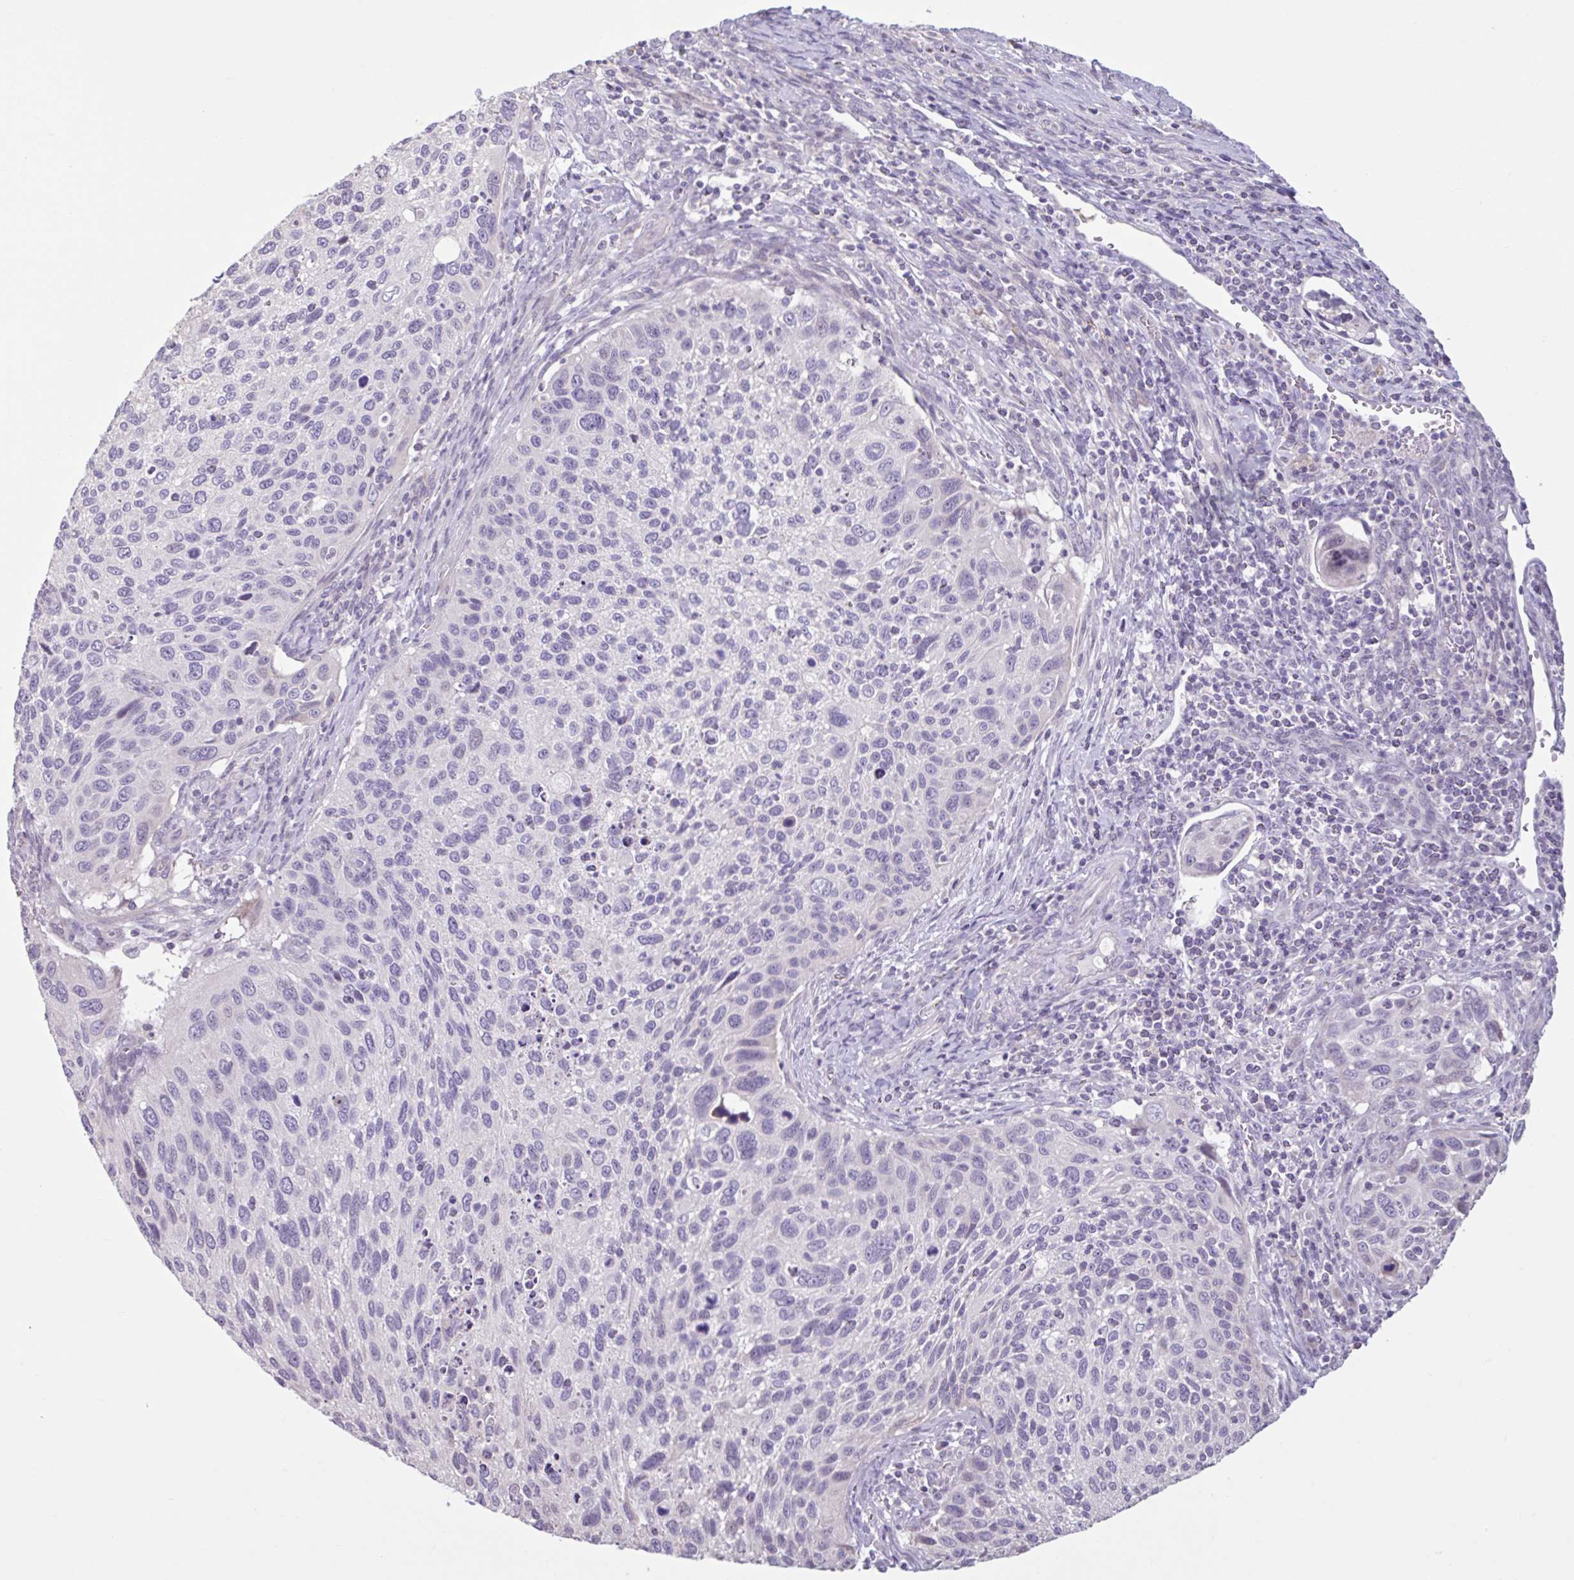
{"staining": {"intensity": "negative", "quantity": "none", "location": "none"}, "tissue": "cervical cancer", "cell_type": "Tumor cells", "image_type": "cancer", "snomed": [{"axis": "morphology", "description": "Squamous cell carcinoma, NOS"}, {"axis": "topography", "description": "Cervix"}], "caption": "This is an IHC histopathology image of cervical cancer. There is no positivity in tumor cells.", "gene": "CDH19", "patient": {"sex": "female", "age": 70}}